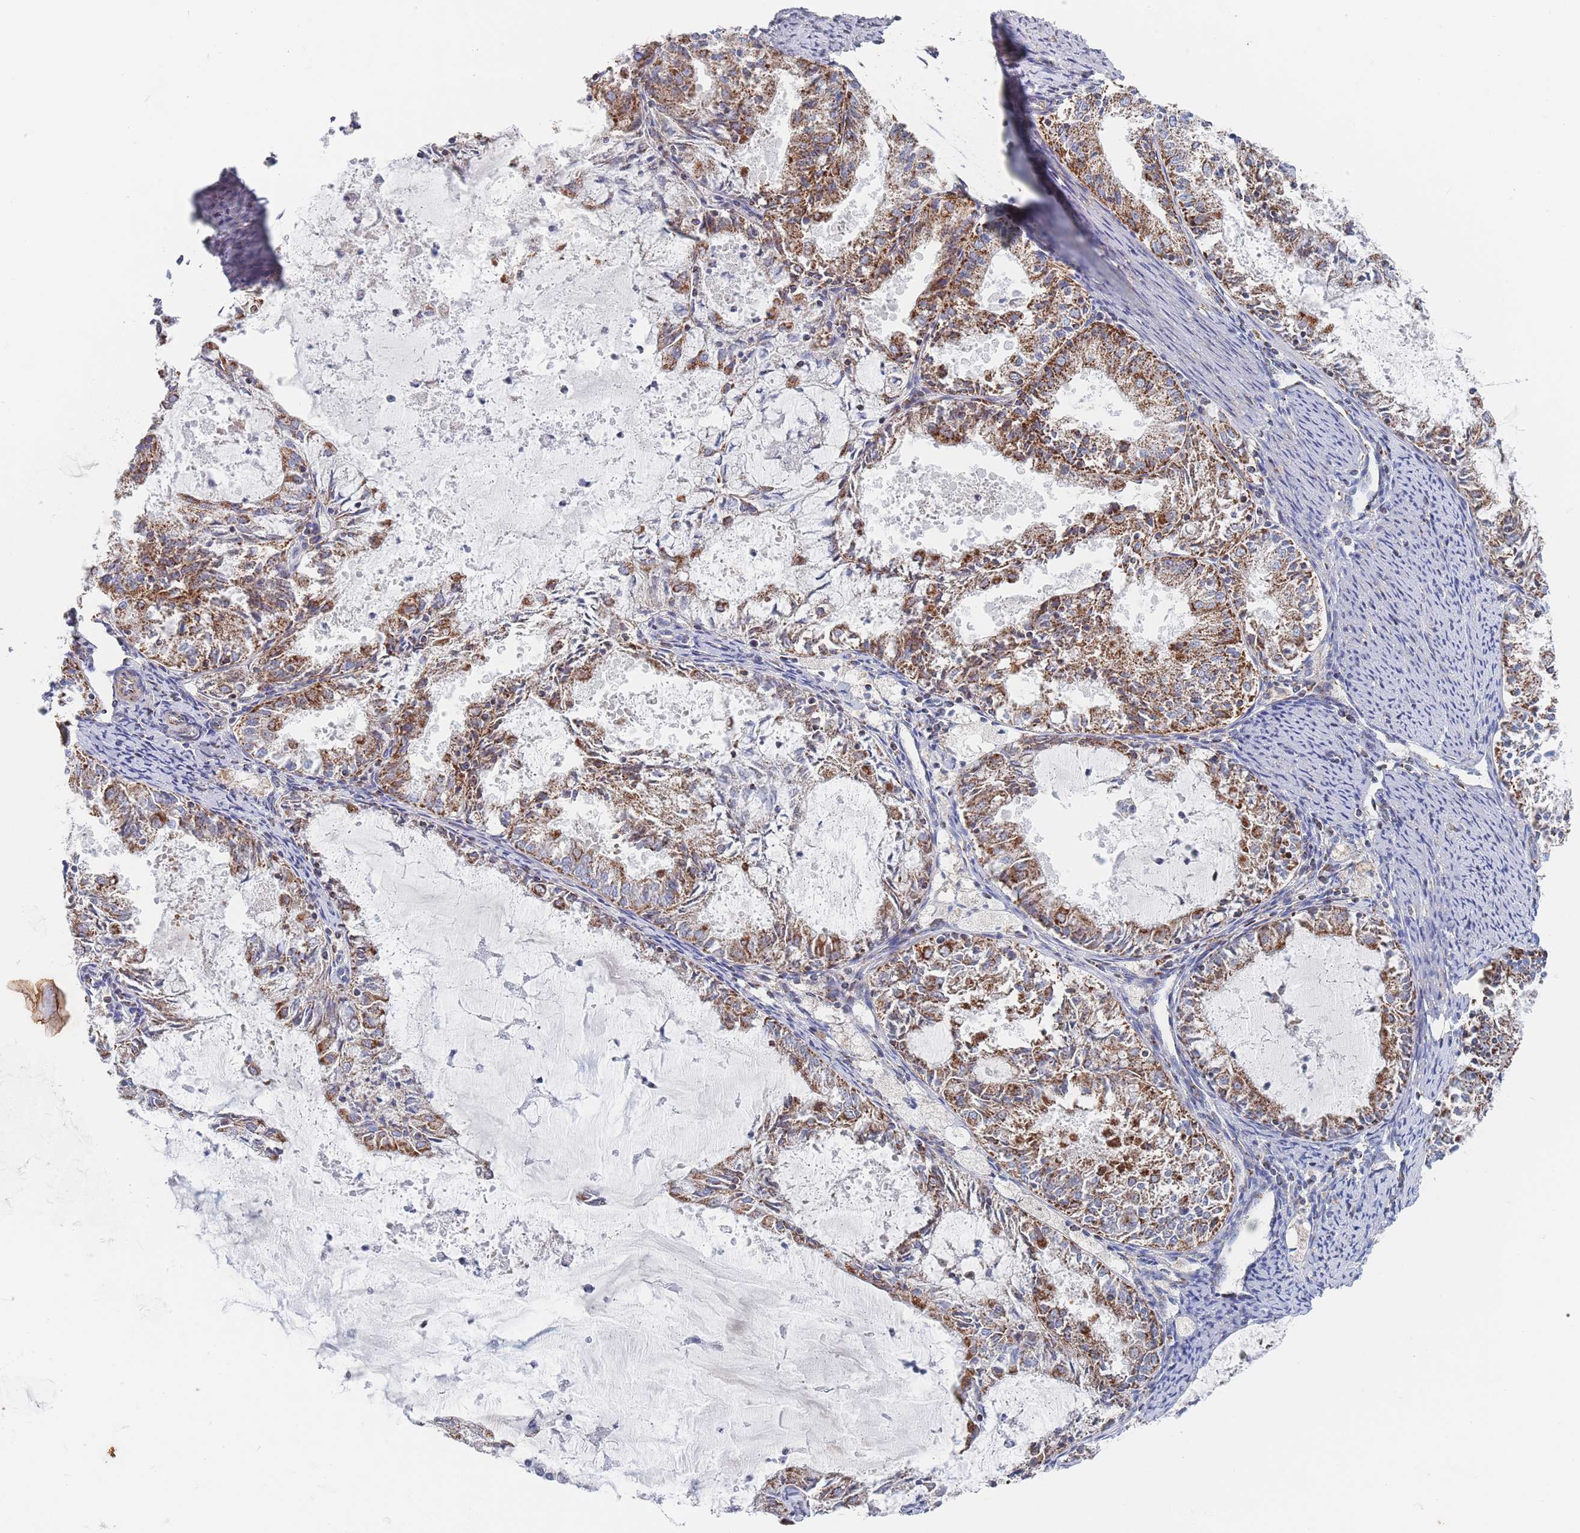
{"staining": {"intensity": "moderate", "quantity": ">75%", "location": "cytoplasmic/membranous"}, "tissue": "endometrial cancer", "cell_type": "Tumor cells", "image_type": "cancer", "snomed": [{"axis": "morphology", "description": "Adenocarcinoma, NOS"}, {"axis": "topography", "description": "Endometrium"}], "caption": "Tumor cells reveal moderate cytoplasmic/membranous expression in about >75% of cells in endometrial cancer (adenocarcinoma).", "gene": "IKZF4", "patient": {"sex": "female", "age": 57}}